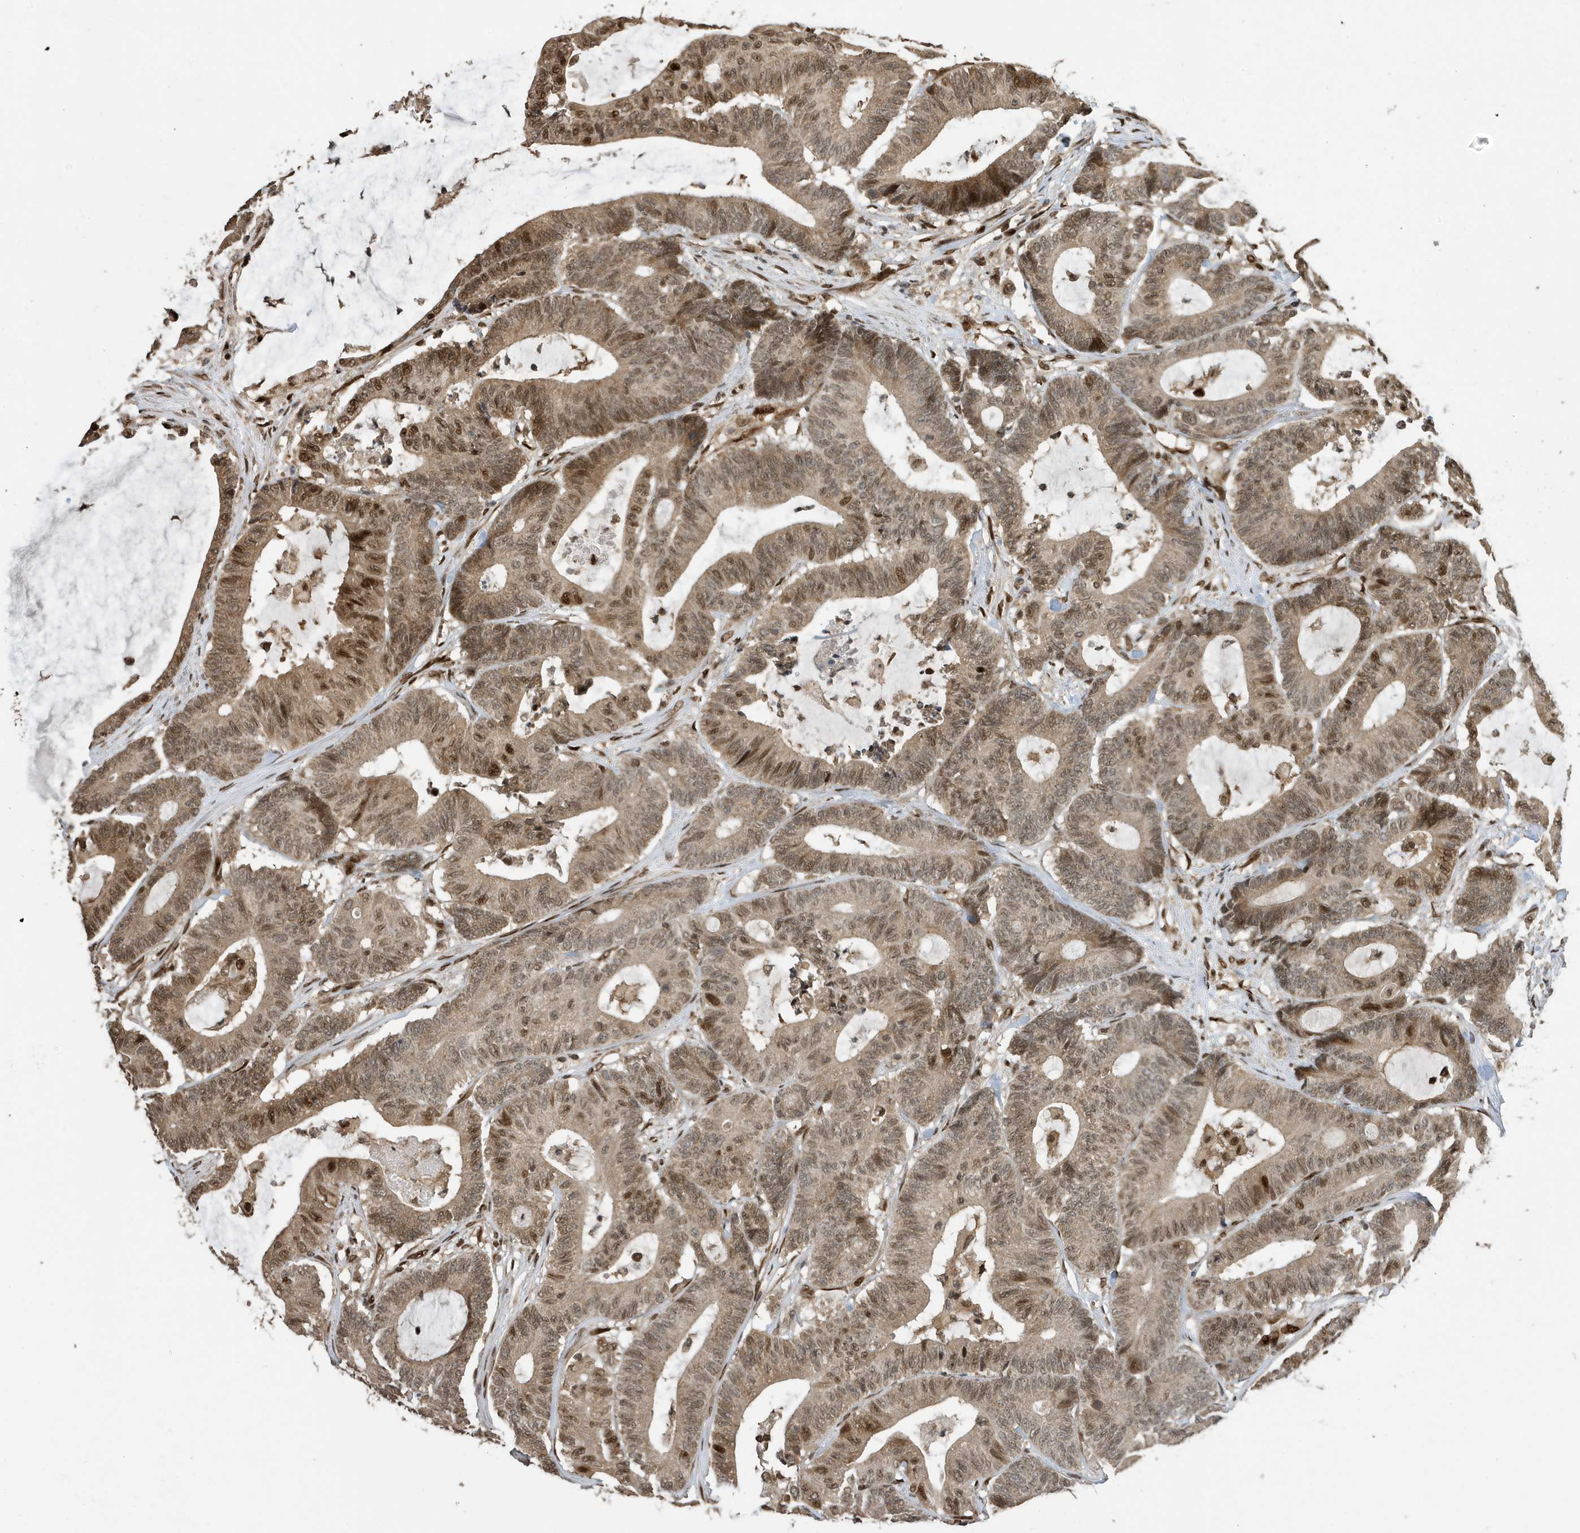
{"staining": {"intensity": "moderate", "quantity": ">75%", "location": "cytoplasmic/membranous,nuclear"}, "tissue": "colorectal cancer", "cell_type": "Tumor cells", "image_type": "cancer", "snomed": [{"axis": "morphology", "description": "Adenocarcinoma, NOS"}, {"axis": "topography", "description": "Colon"}], "caption": "Immunohistochemical staining of colorectal cancer shows medium levels of moderate cytoplasmic/membranous and nuclear protein positivity in about >75% of tumor cells. (DAB IHC, brown staining for protein, blue staining for nuclei).", "gene": "DUSP18", "patient": {"sex": "female", "age": 84}}